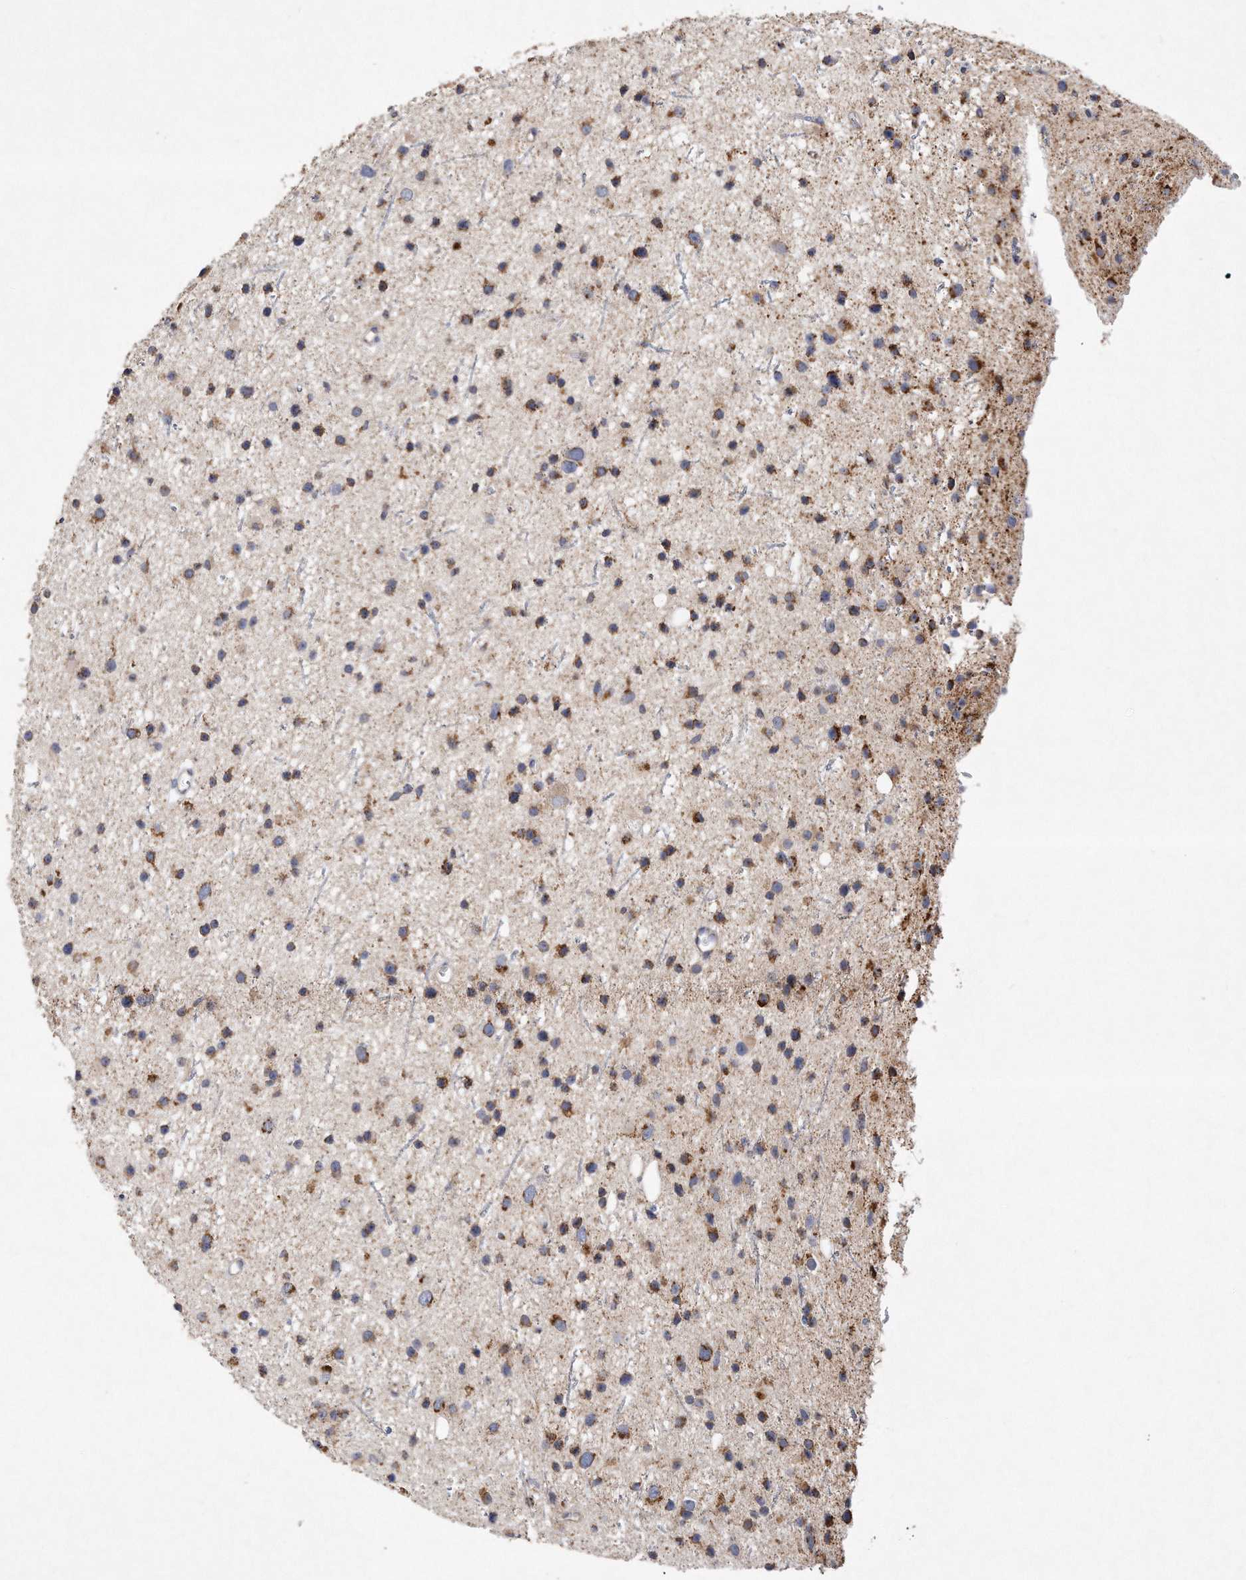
{"staining": {"intensity": "moderate", "quantity": "25%-75%", "location": "cytoplasmic/membranous"}, "tissue": "glioma", "cell_type": "Tumor cells", "image_type": "cancer", "snomed": [{"axis": "morphology", "description": "Glioma, malignant, Low grade"}, {"axis": "topography", "description": "Cerebral cortex"}], "caption": "This photomicrograph demonstrates malignant low-grade glioma stained with immunohistochemistry (IHC) to label a protein in brown. The cytoplasmic/membranous of tumor cells show moderate positivity for the protein. Nuclei are counter-stained blue.", "gene": "PPP5C", "patient": {"sex": "female", "age": 39}}